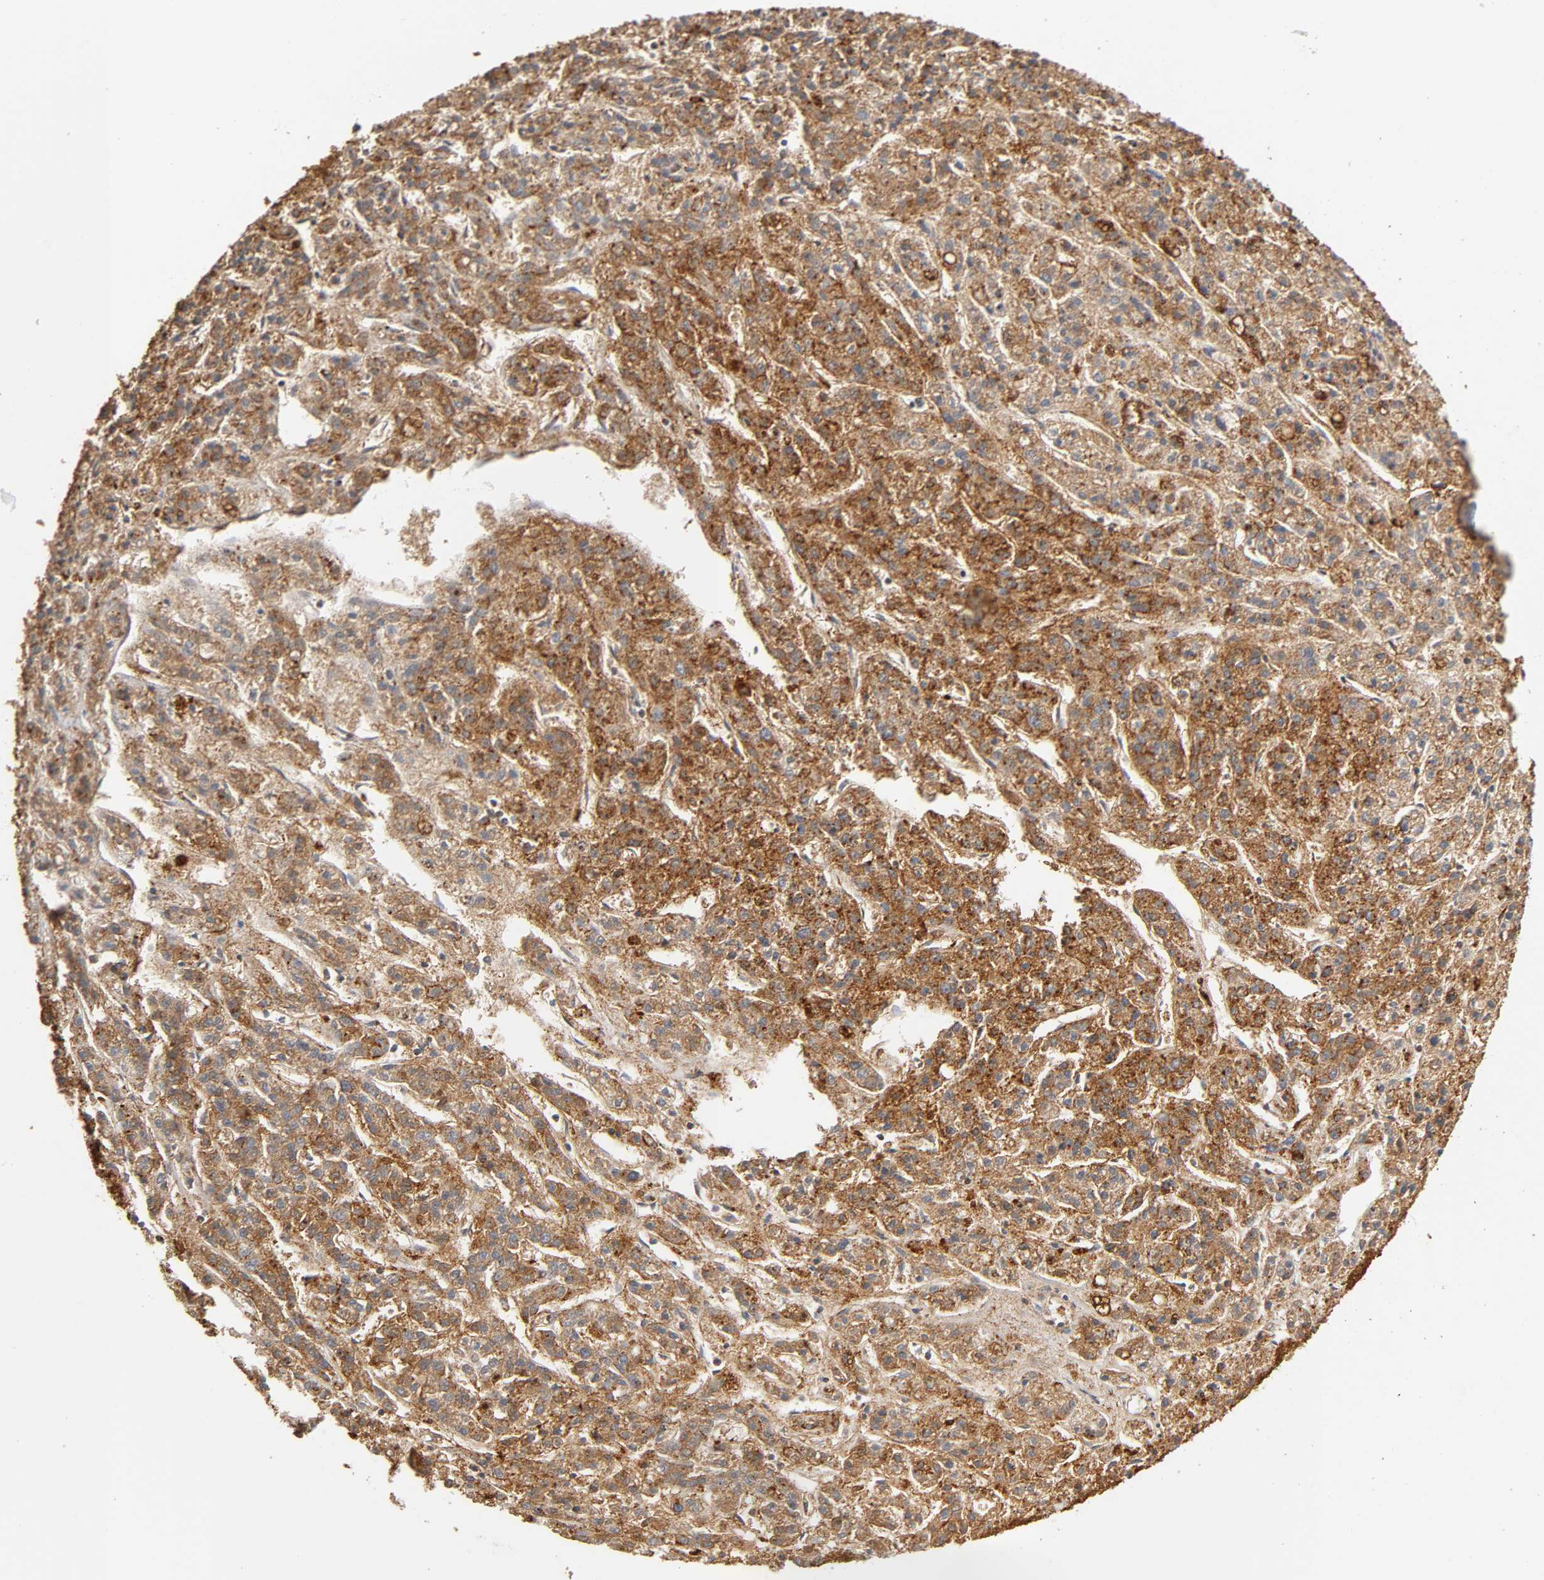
{"staining": {"intensity": "moderate", "quantity": ">75%", "location": "cytoplasmic/membranous"}, "tissue": "liver cancer", "cell_type": "Tumor cells", "image_type": "cancer", "snomed": [{"axis": "morphology", "description": "Carcinoma, Hepatocellular, NOS"}, {"axis": "topography", "description": "Liver"}], "caption": "Immunohistochemistry (IHC) staining of liver hepatocellular carcinoma, which demonstrates medium levels of moderate cytoplasmic/membranous staining in approximately >75% of tumor cells indicating moderate cytoplasmic/membranous protein staining. The staining was performed using DAB (brown) for protein detection and nuclei were counterstained in hematoxylin (blue).", "gene": "ANXA11", "patient": {"sex": "male", "age": 70}}